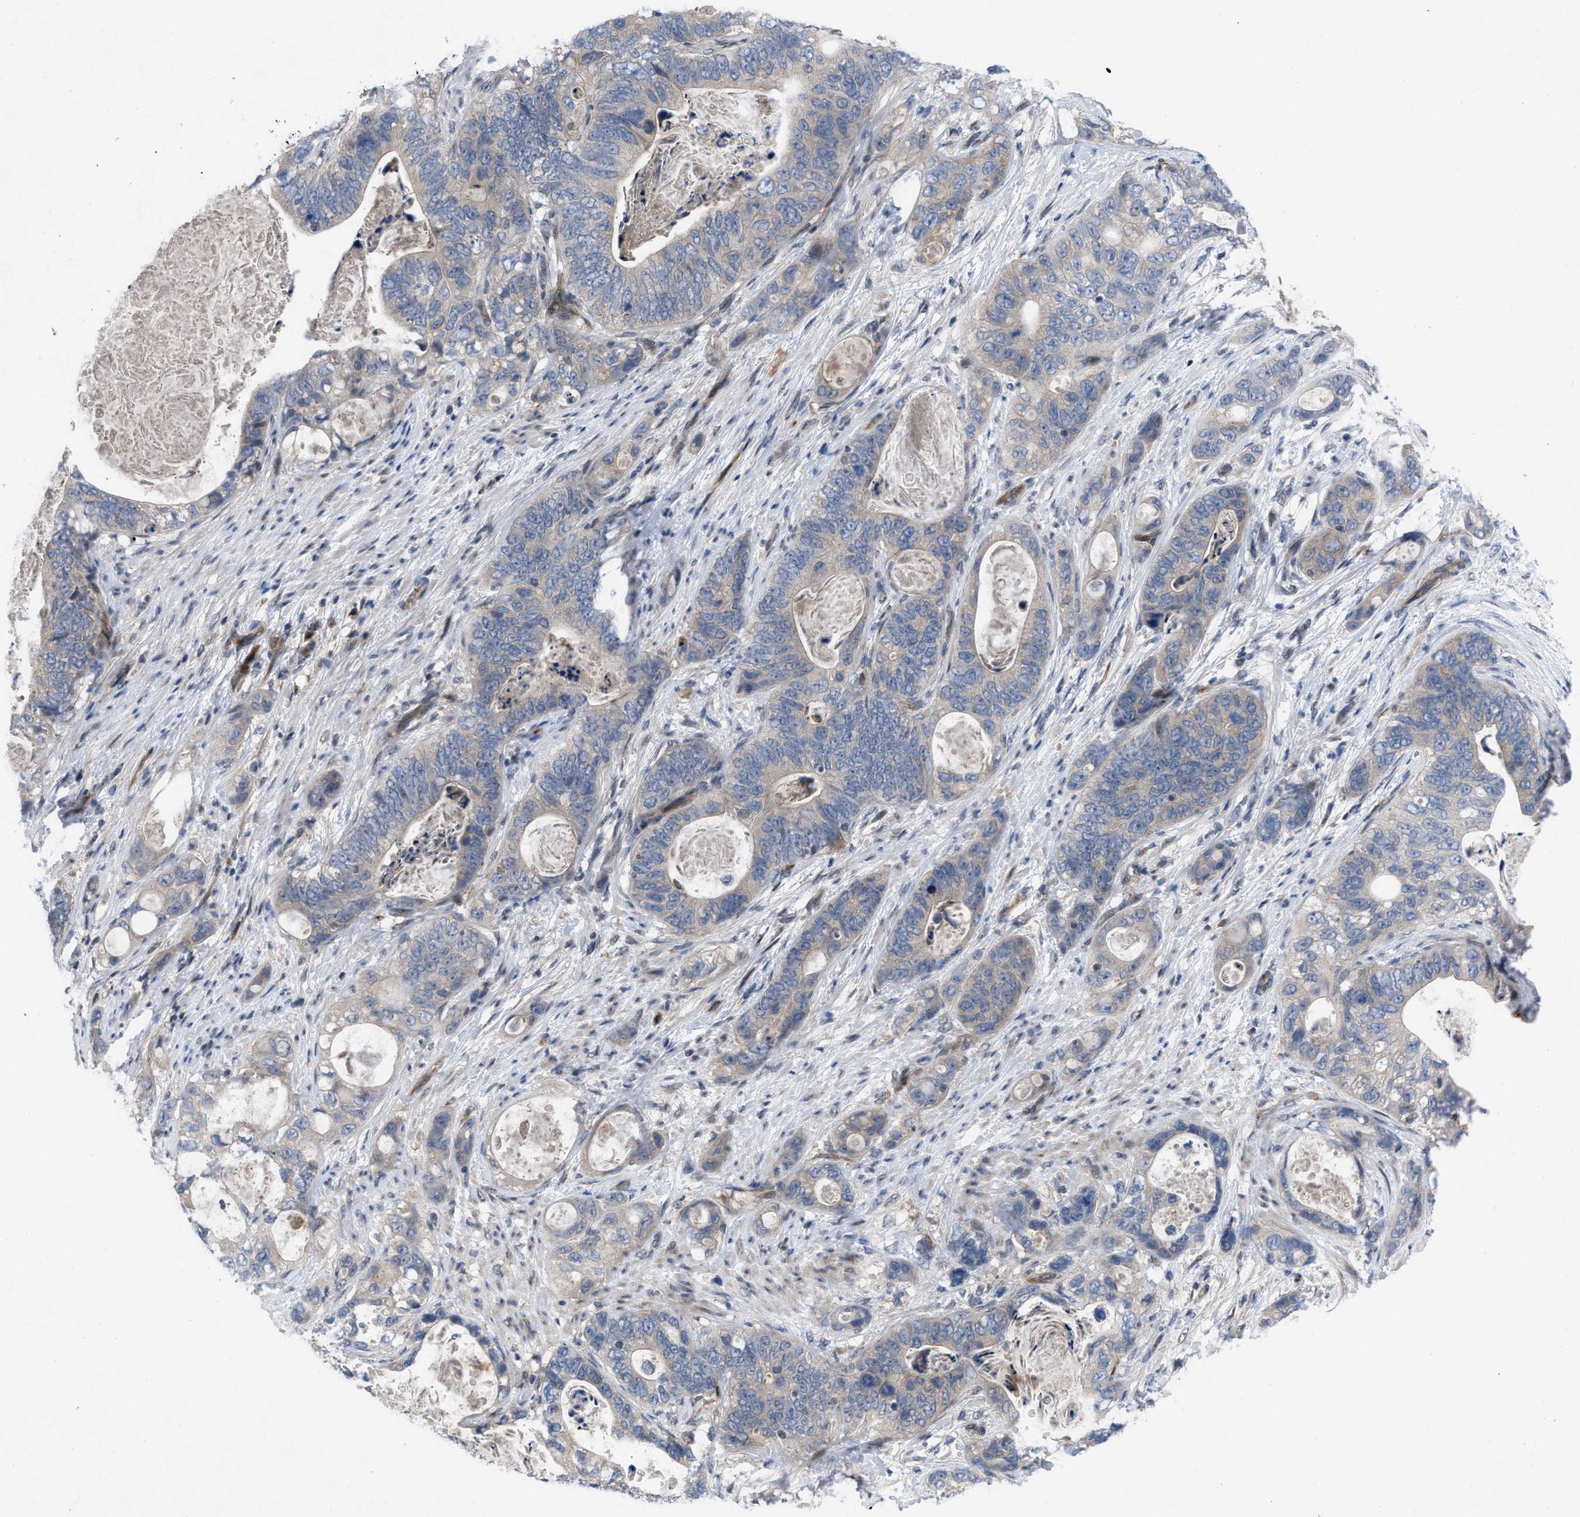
{"staining": {"intensity": "negative", "quantity": "none", "location": "none"}, "tissue": "stomach cancer", "cell_type": "Tumor cells", "image_type": "cancer", "snomed": [{"axis": "morphology", "description": "Normal tissue, NOS"}, {"axis": "morphology", "description": "Adenocarcinoma, NOS"}, {"axis": "topography", "description": "Stomach"}], "caption": "This micrograph is of stomach cancer (adenocarcinoma) stained with immunohistochemistry (IHC) to label a protein in brown with the nuclei are counter-stained blue. There is no staining in tumor cells. (DAB (3,3'-diaminobenzidine) immunohistochemistry (IHC) with hematoxylin counter stain).", "gene": "IL17RE", "patient": {"sex": "female", "age": 89}}